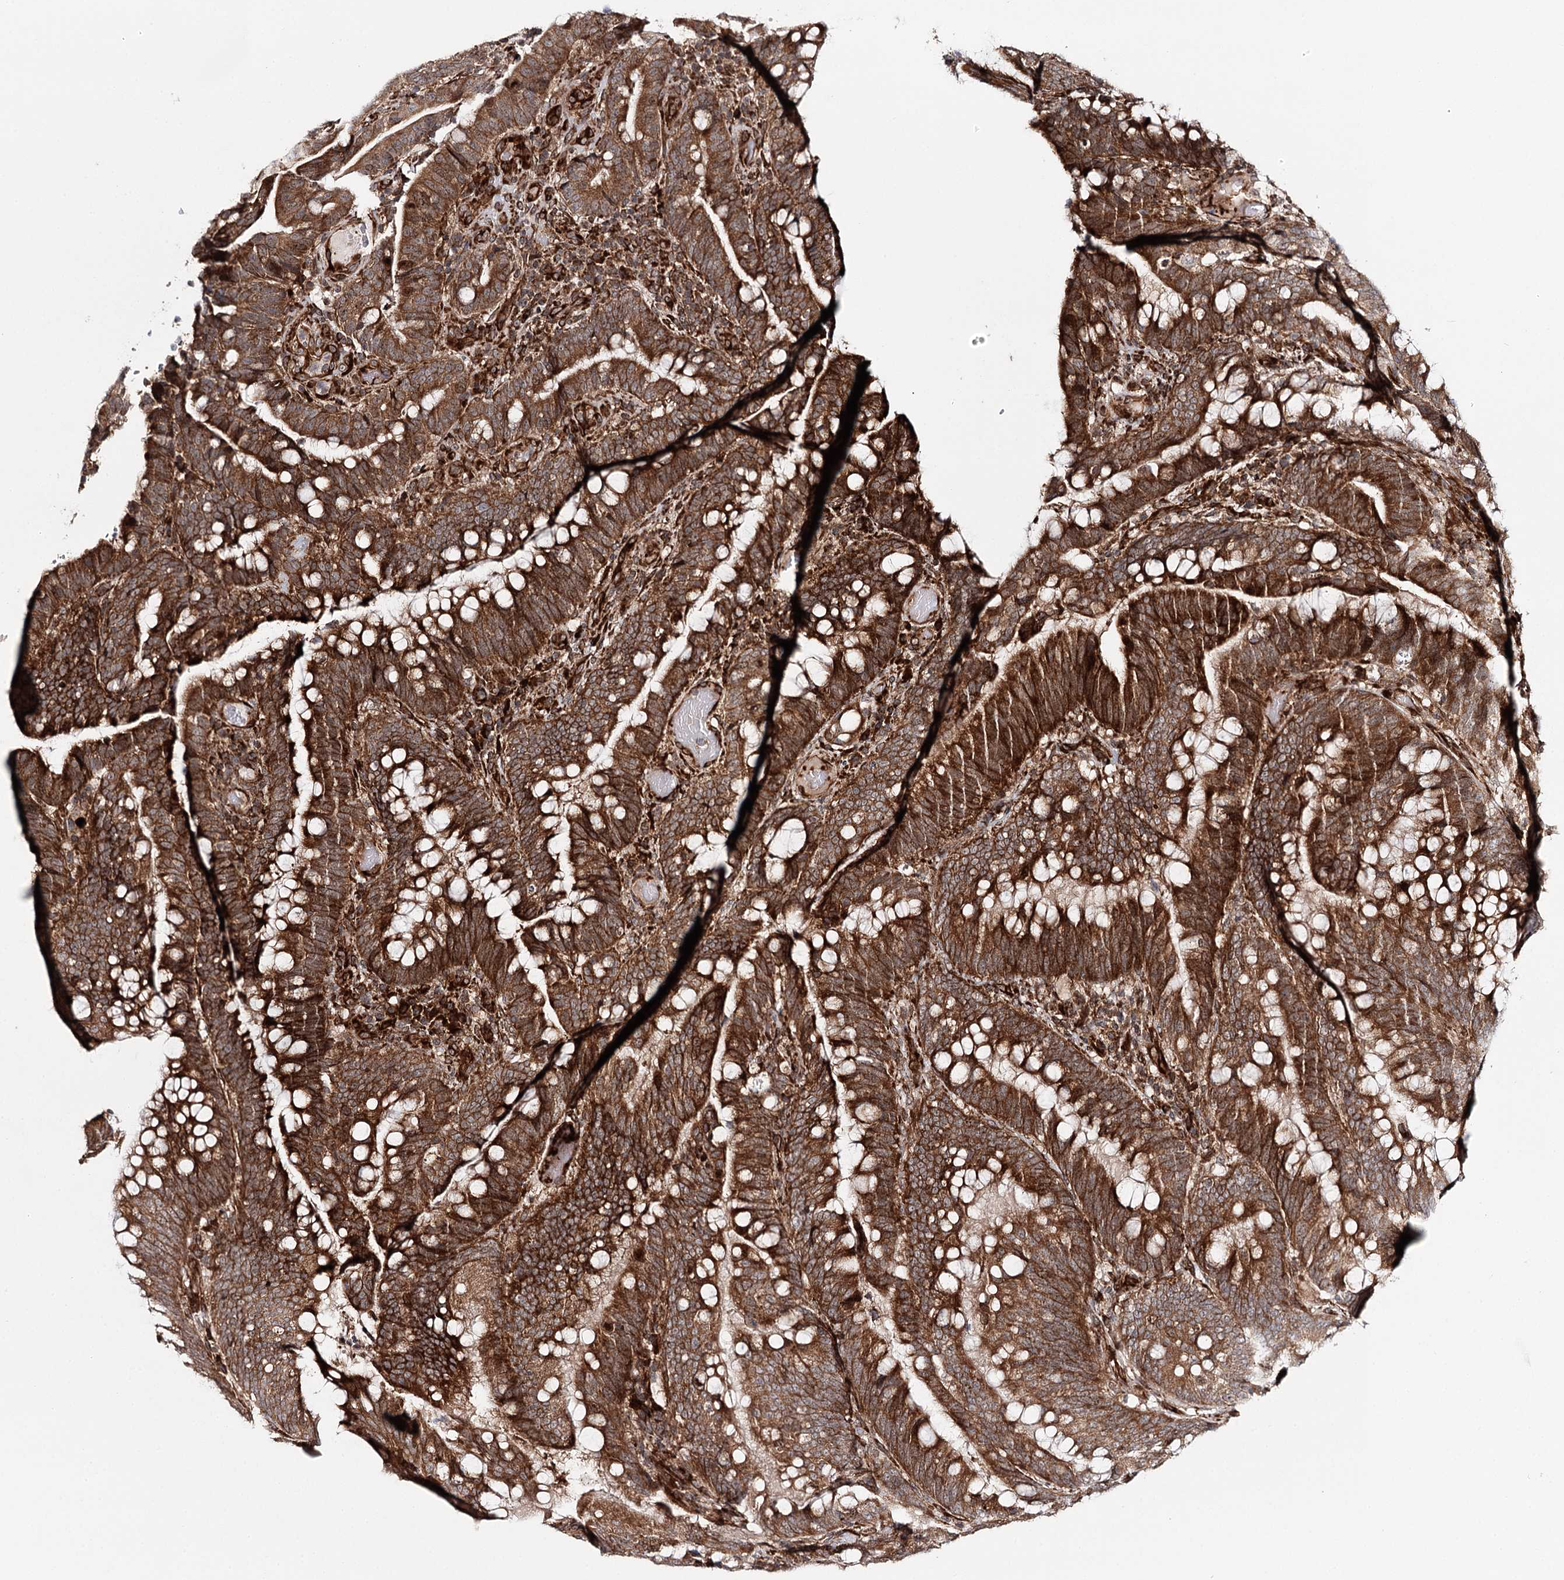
{"staining": {"intensity": "strong", "quantity": ">75%", "location": "cytoplasmic/membranous"}, "tissue": "colorectal cancer", "cell_type": "Tumor cells", "image_type": "cancer", "snomed": [{"axis": "morphology", "description": "Adenocarcinoma, NOS"}, {"axis": "topography", "description": "Colon"}], "caption": "Colorectal cancer stained with a brown dye shows strong cytoplasmic/membranous positive positivity in about >75% of tumor cells.", "gene": "MKNK1", "patient": {"sex": "female", "age": 66}}